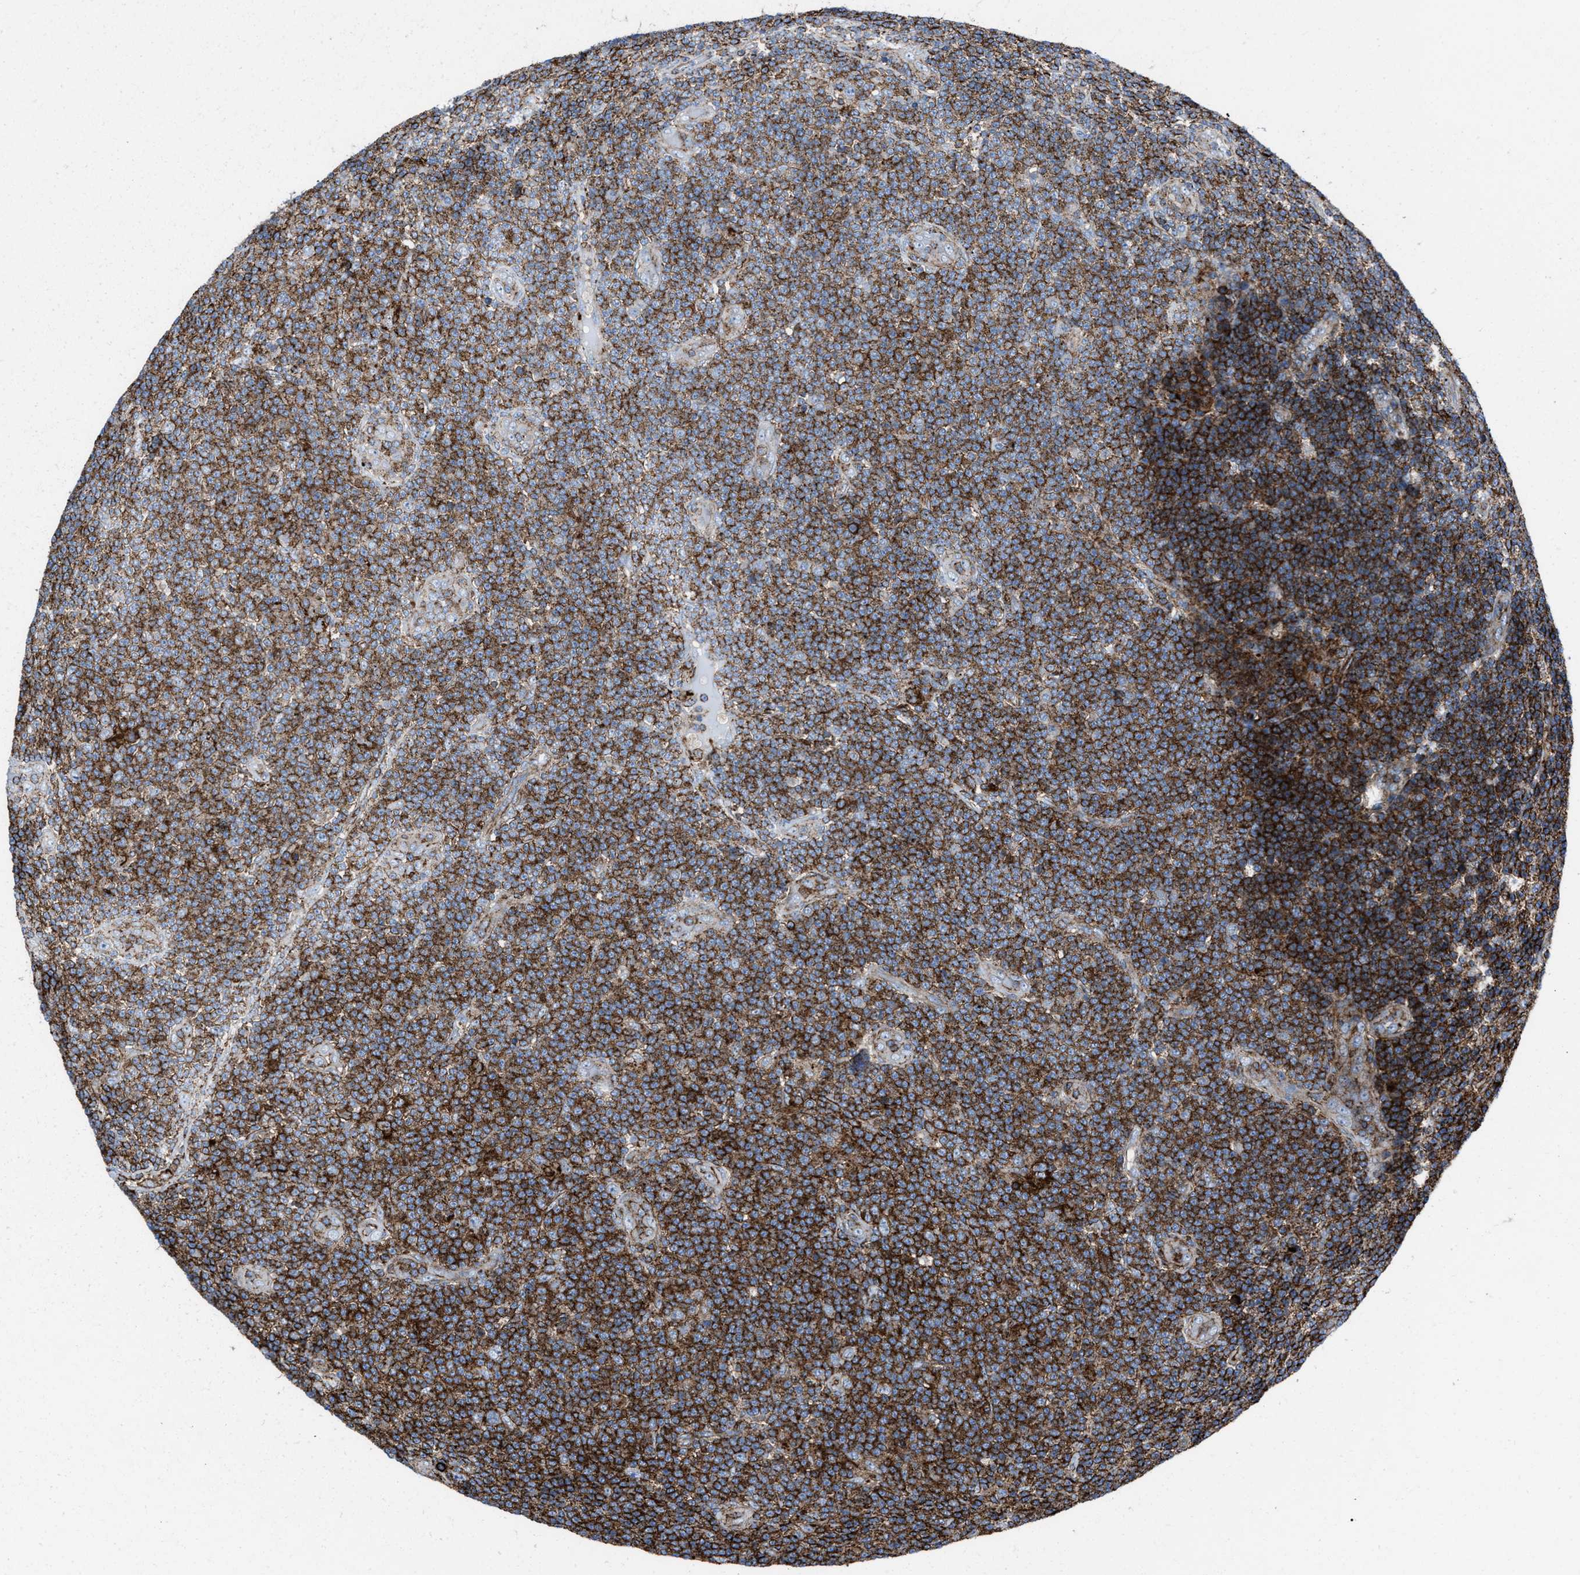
{"staining": {"intensity": "moderate", "quantity": ">75%", "location": "cytoplasmic/membranous"}, "tissue": "lymphoma", "cell_type": "Tumor cells", "image_type": "cancer", "snomed": [{"axis": "morphology", "description": "Malignant lymphoma, non-Hodgkin's type, Low grade"}, {"axis": "topography", "description": "Lymph node"}], "caption": "Protein positivity by immunohistochemistry demonstrates moderate cytoplasmic/membranous staining in approximately >75% of tumor cells in low-grade malignant lymphoma, non-Hodgkin's type.", "gene": "AGPAT2", "patient": {"sex": "male", "age": 83}}